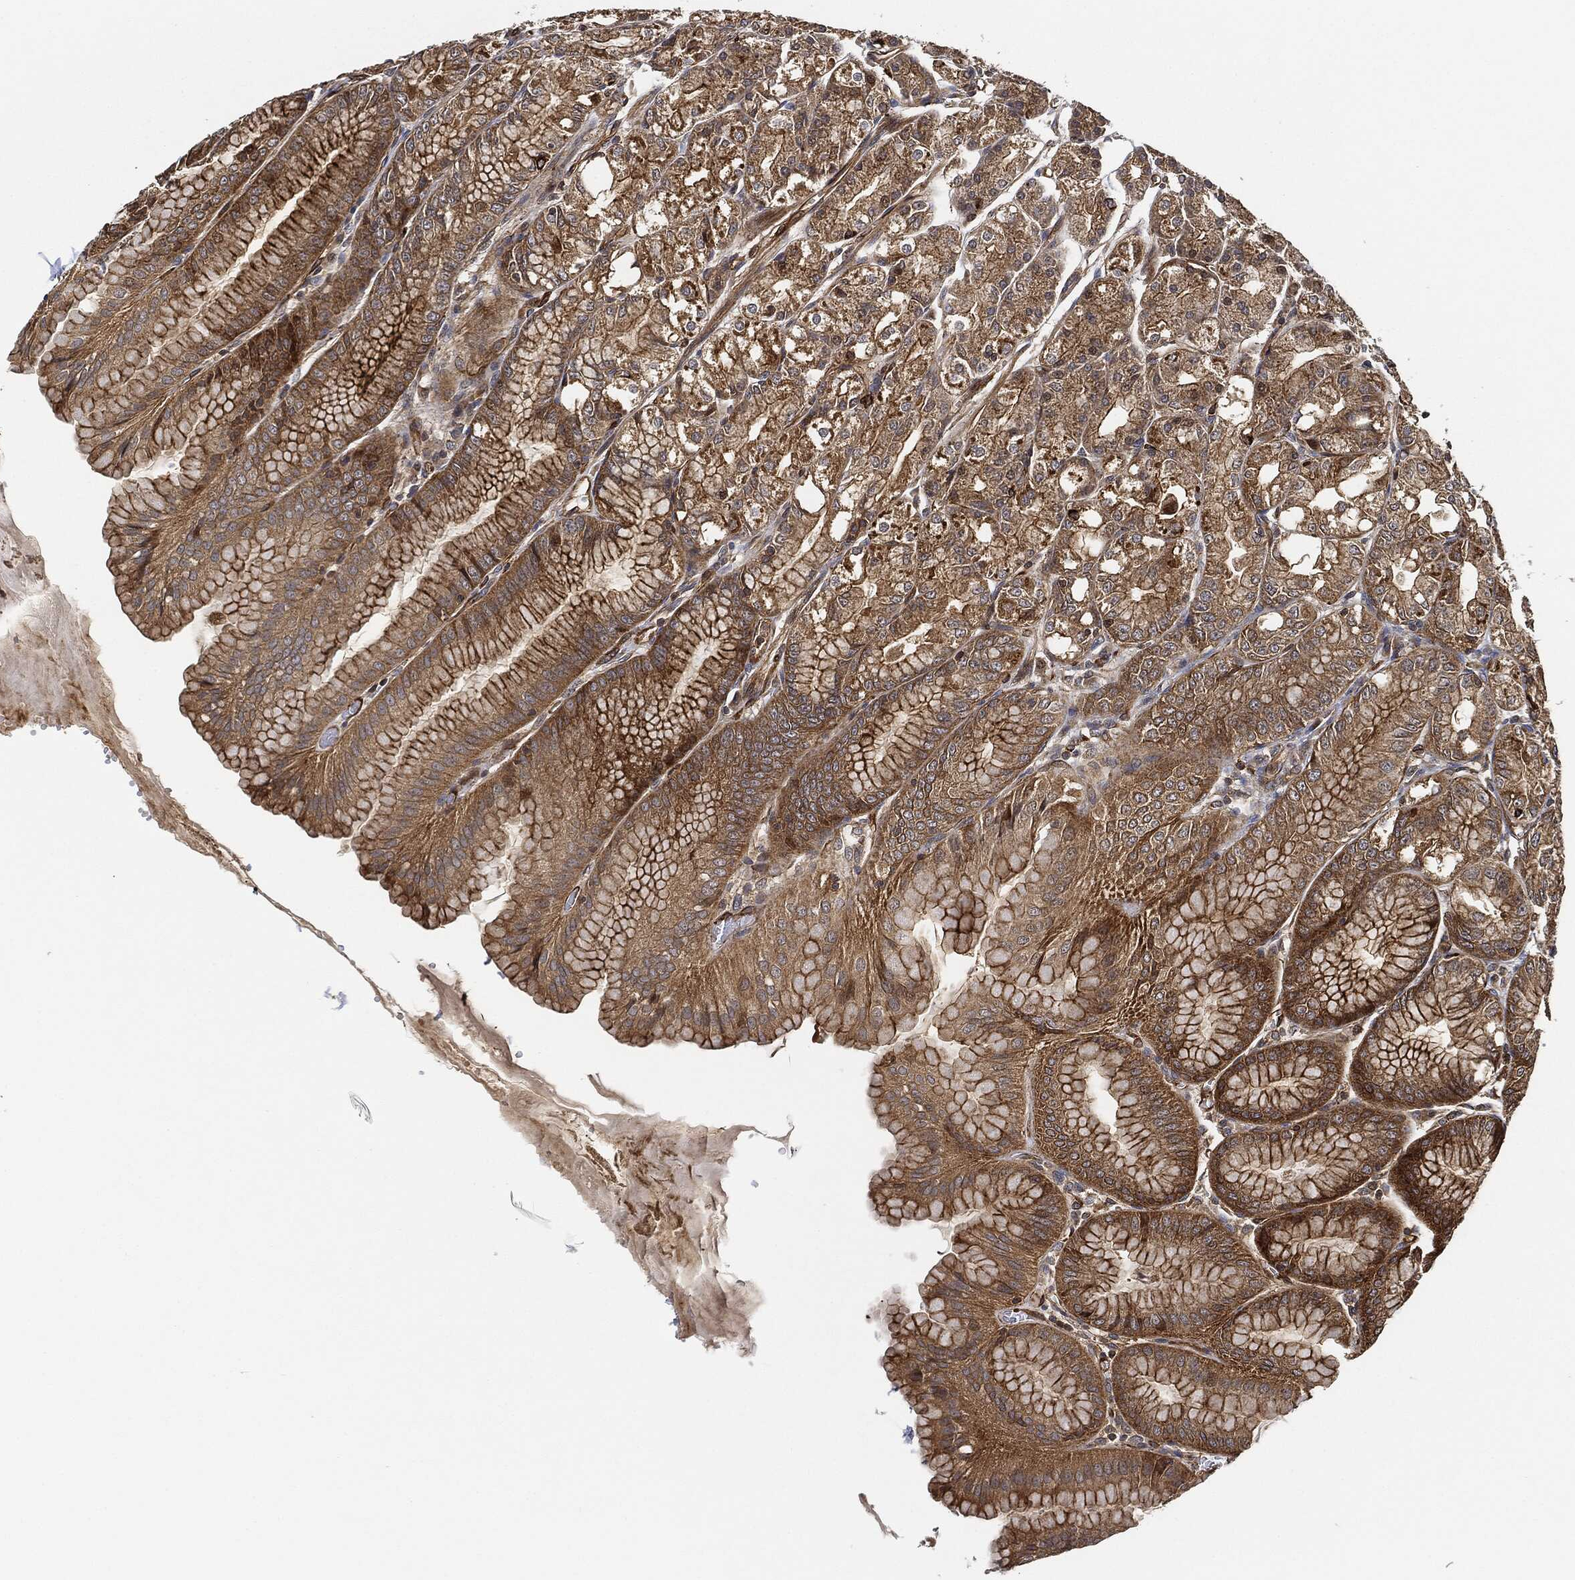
{"staining": {"intensity": "strong", "quantity": "25%-75%", "location": "cytoplasmic/membranous"}, "tissue": "stomach", "cell_type": "Glandular cells", "image_type": "normal", "snomed": [{"axis": "morphology", "description": "Normal tissue, NOS"}, {"axis": "topography", "description": "Stomach"}], "caption": "Glandular cells demonstrate strong cytoplasmic/membranous positivity in about 25%-75% of cells in unremarkable stomach.", "gene": "MAP3K3", "patient": {"sex": "male", "age": 71}}